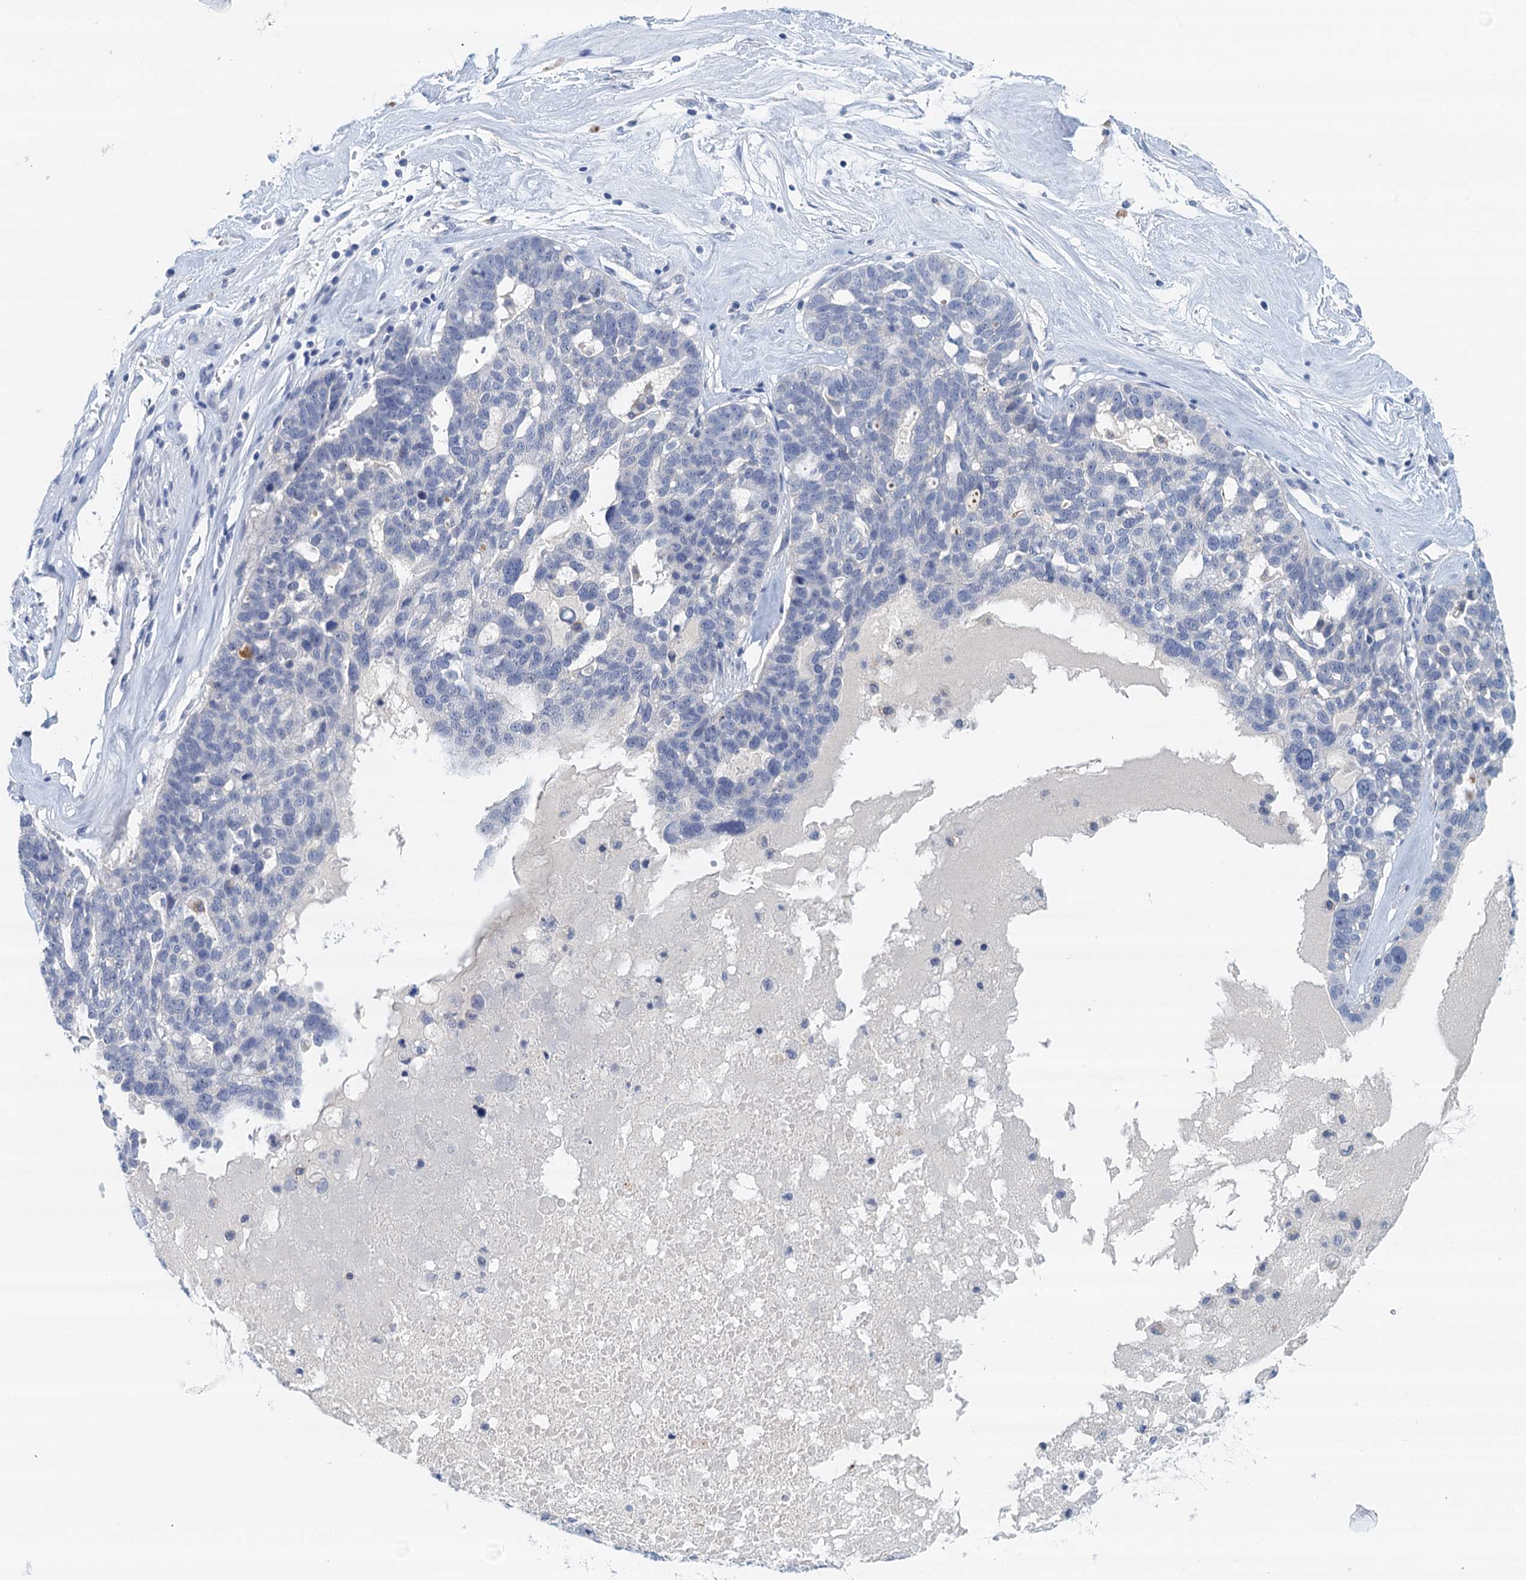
{"staining": {"intensity": "negative", "quantity": "none", "location": "none"}, "tissue": "ovarian cancer", "cell_type": "Tumor cells", "image_type": "cancer", "snomed": [{"axis": "morphology", "description": "Cystadenocarcinoma, serous, NOS"}, {"axis": "topography", "description": "Ovary"}], "caption": "High power microscopy histopathology image of an IHC image of serous cystadenocarcinoma (ovarian), revealing no significant staining in tumor cells.", "gene": "NUBP2", "patient": {"sex": "female", "age": 59}}